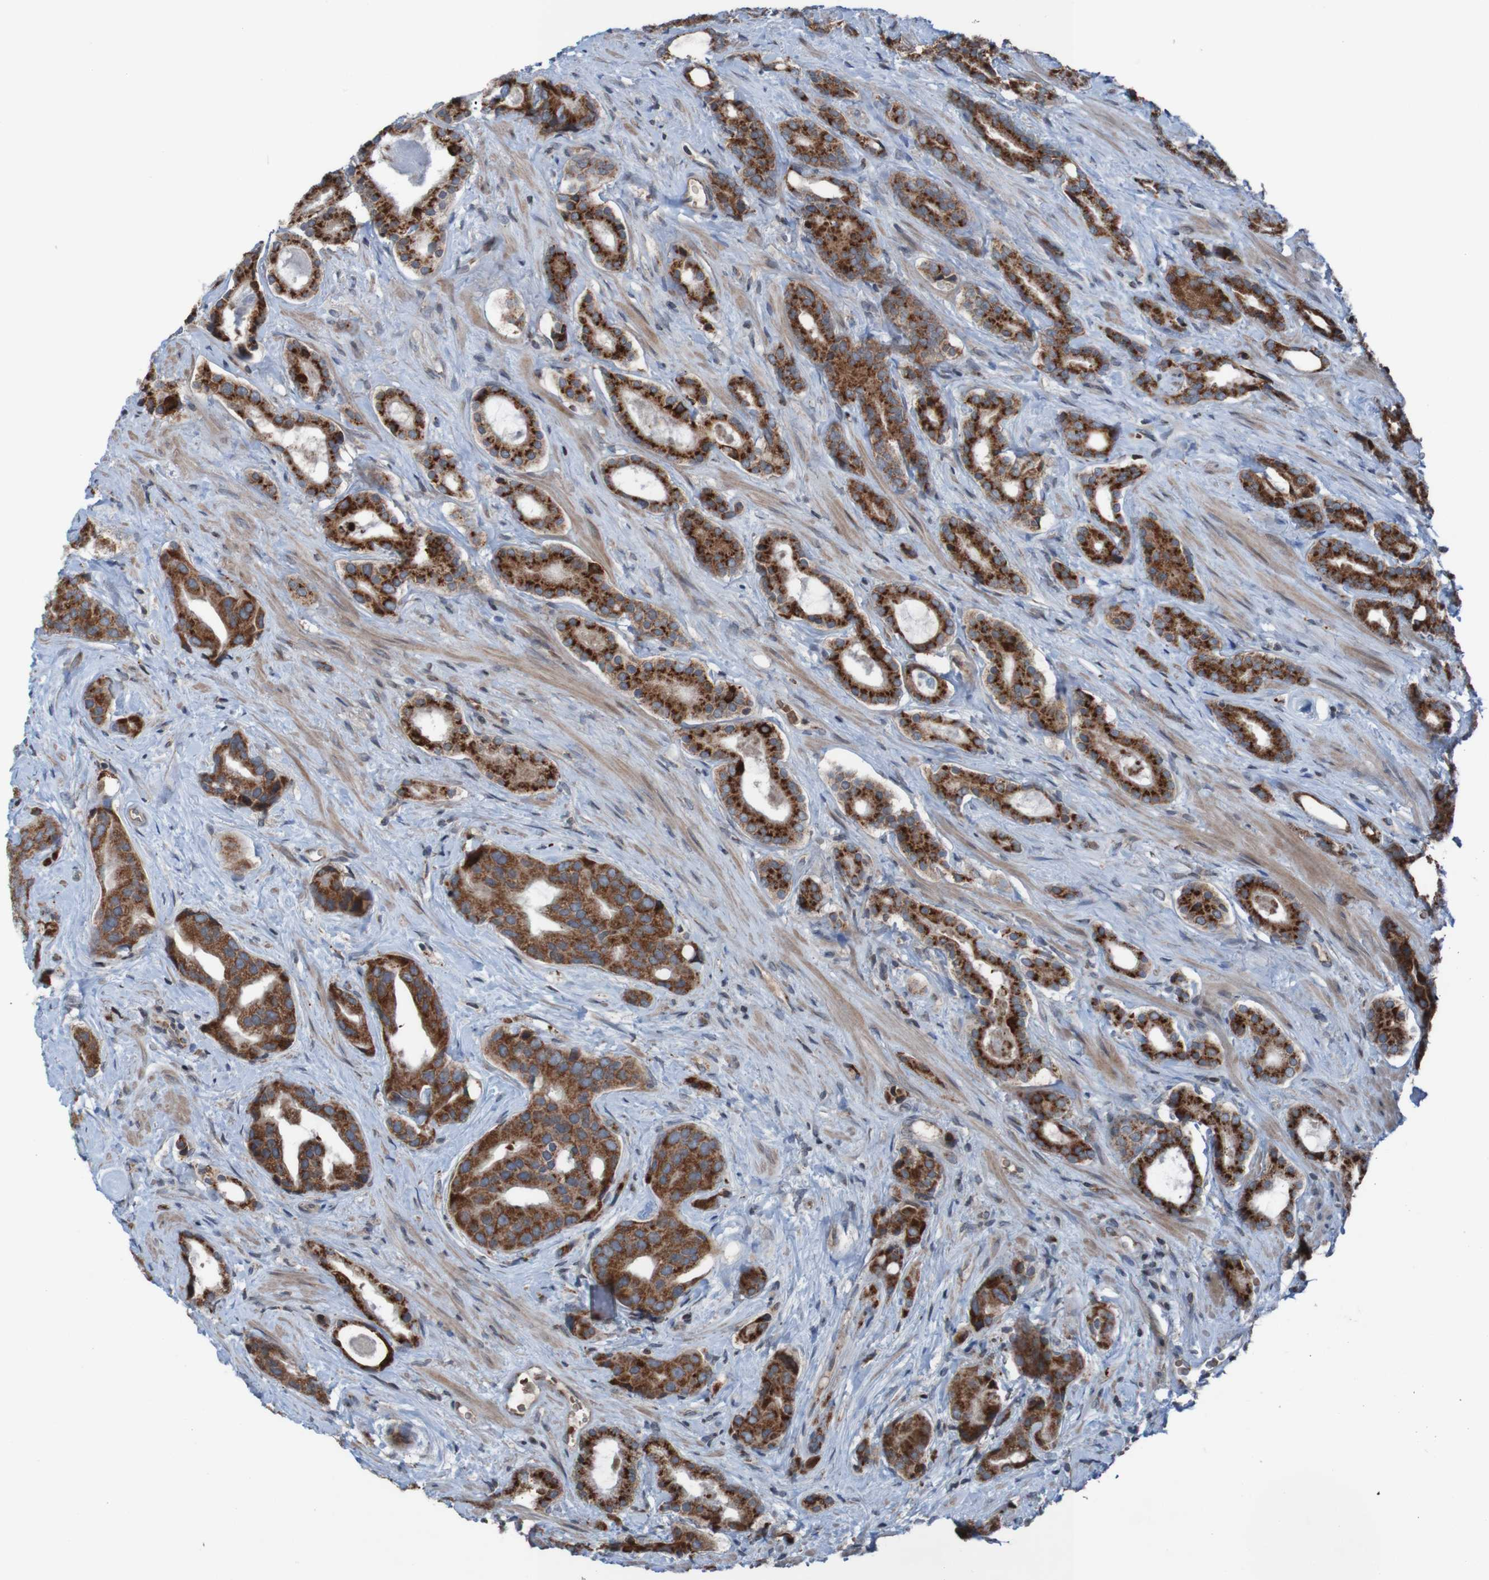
{"staining": {"intensity": "strong", "quantity": ">75%", "location": "cytoplasmic/membranous"}, "tissue": "prostate cancer", "cell_type": "Tumor cells", "image_type": "cancer", "snomed": [{"axis": "morphology", "description": "Adenocarcinoma, High grade"}, {"axis": "topography", "description": "Prostate"}], "caption": "Immunohistochemical staining of prostate cancer reveals high levels of strong cytoplasmic/membranous positivity in about >75% of tumor cells.", "gene": "UNG", "patient": {"sex": "male", "age": 71}}